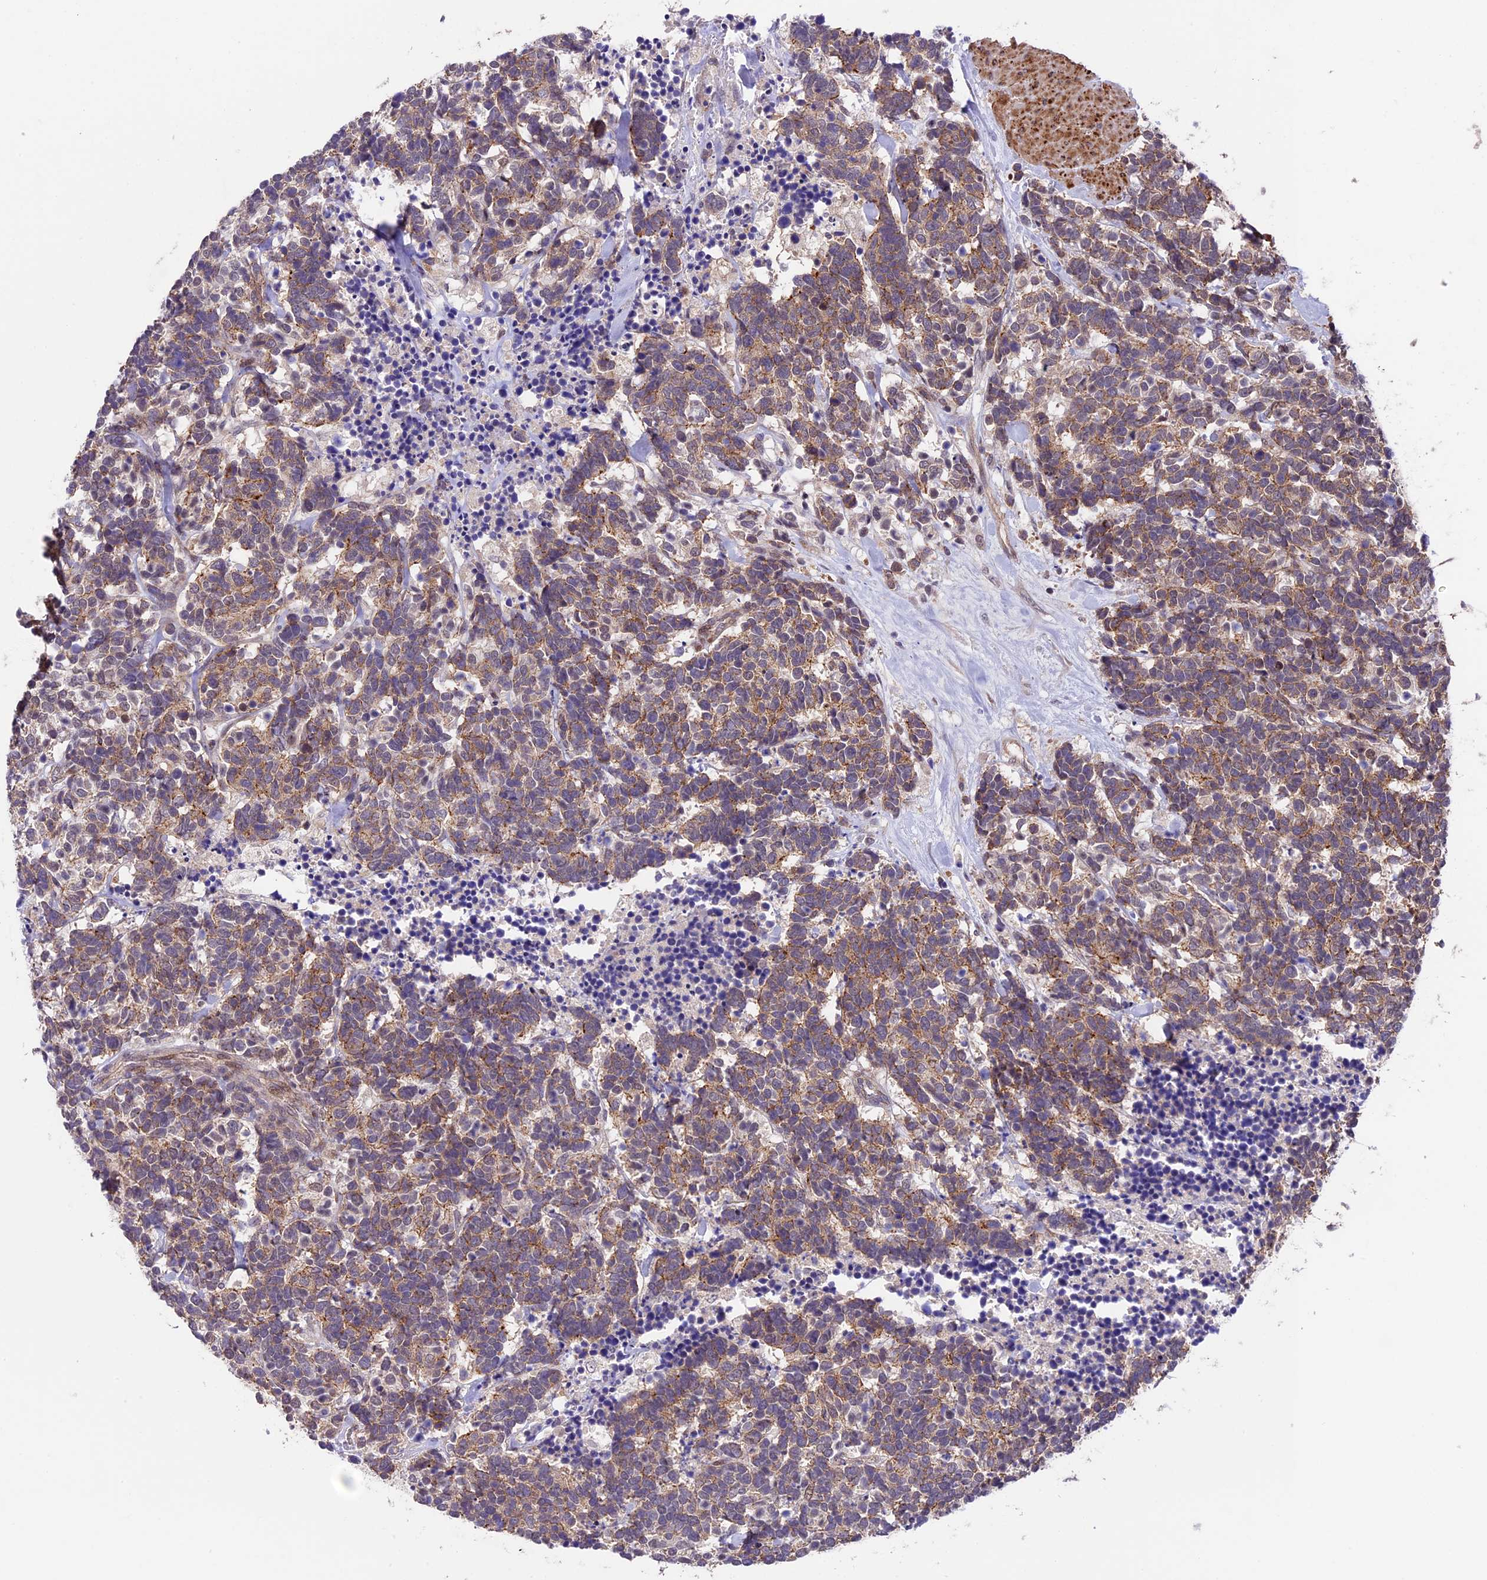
{"staining": {"intensity": "weak", "quantity": ">75%", "location": "cytoplasmic/membranous"}, "tissue": "carcinoid", "cell_type": "Tumor cells", "image_type": "cancer", "snomed": [{"axis": "morphology", "description": "Carcinoma, NOS"}, {"axis": "morphology", "description": "Carcinoid, malignant, NOS"}, {"axis": "topography", "description": "Urinary bladder"}], "caption": "Immunohistochemical staining of human carcinoid demonstrates low levels of weak cytoplasmic/membranous protein positivity in about >75% of tumor cells.", "gene": "SIPA1L3", "patient": {"sex": "male", "age": 57}}